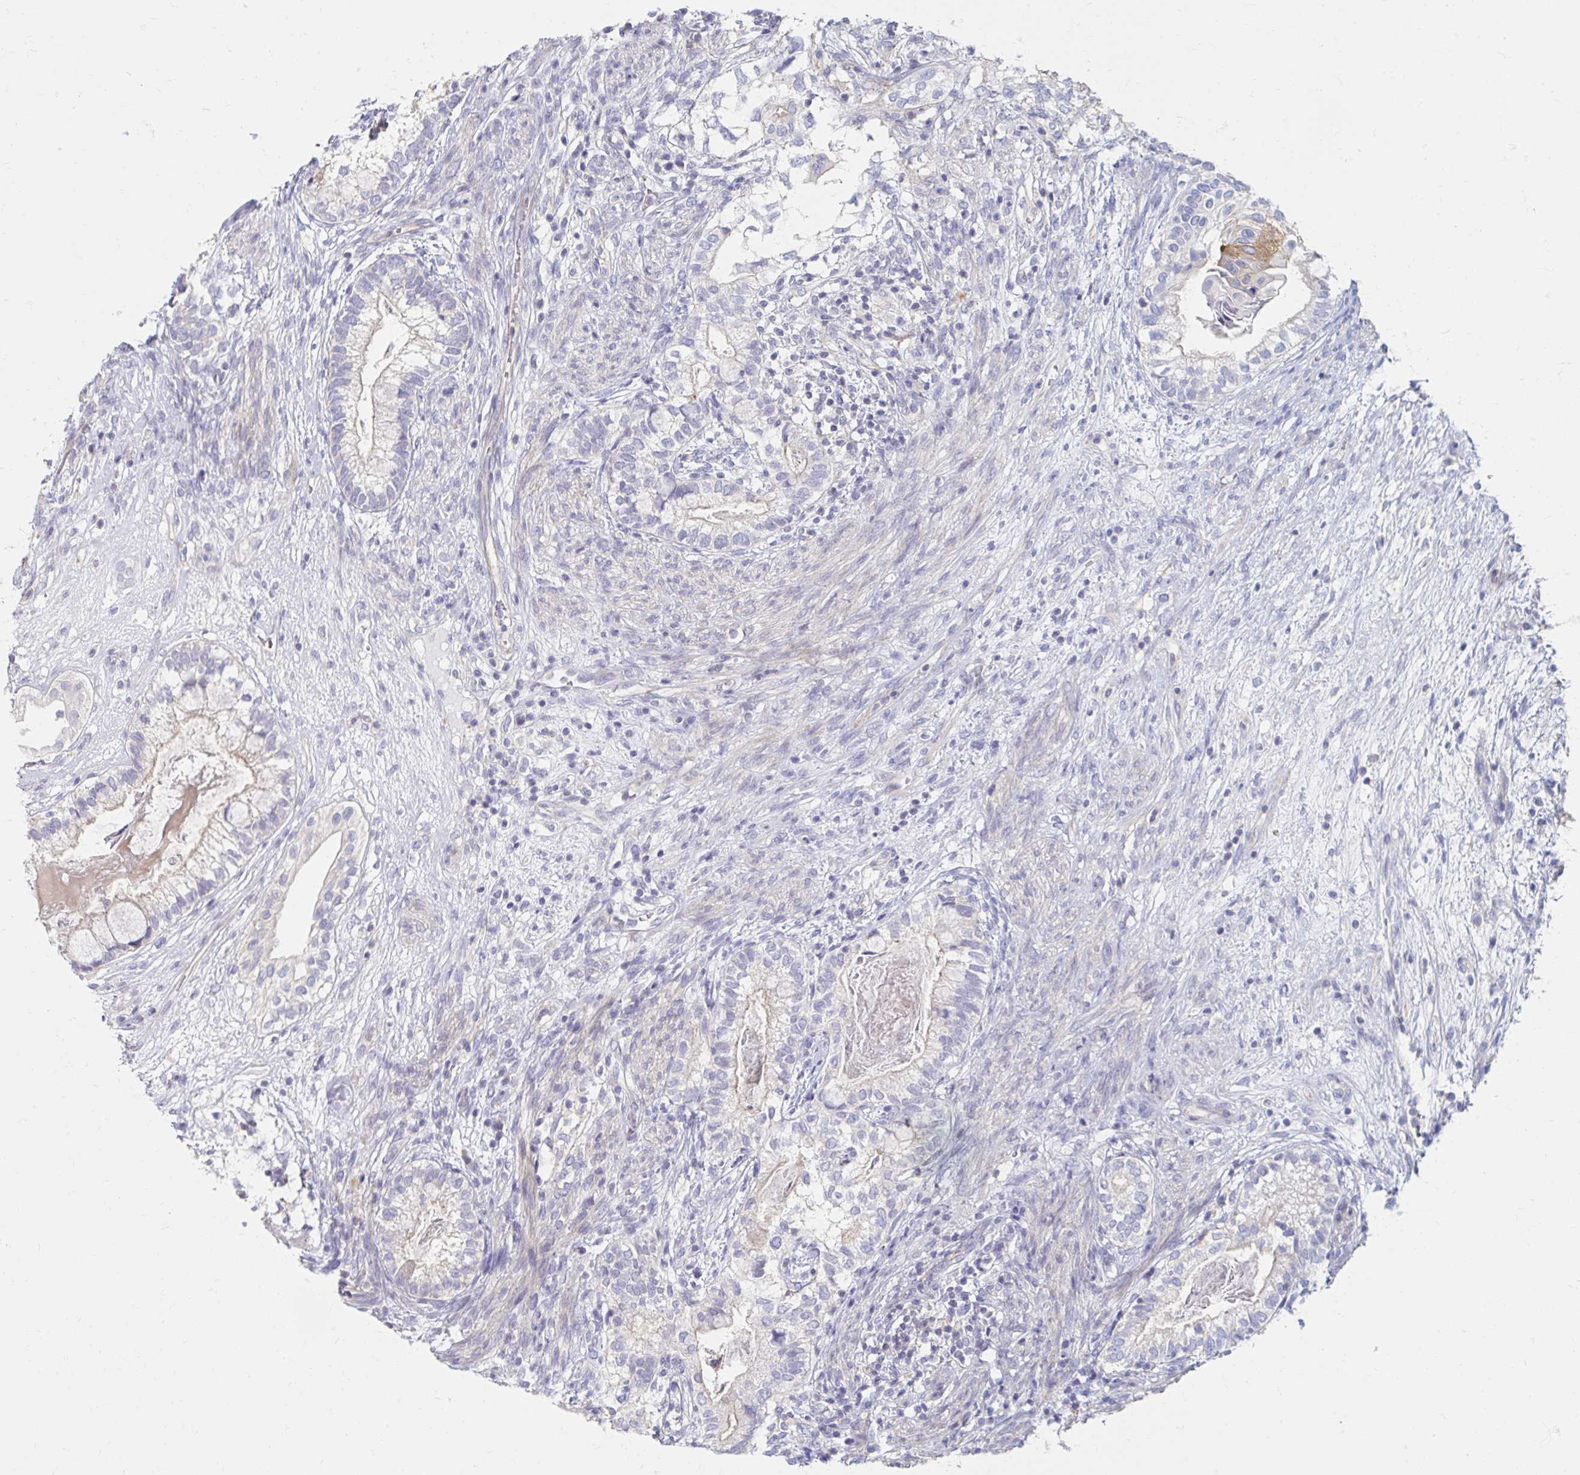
{"staining": {"intensity": "negative", "quantity": "none", "location": "none"}, "tissue": "testis cancer", "cell_type": "Tumor cells", "image_type": "cancer", "snomed": [{"axis": "morphology", "description": "Seminoma, NOS"}, {"axis": "morphology", "description": "Carcinoma, Embryonal, NOS"}, {"axis": "topography", "description": "Testis"}], "caption": "Tumor cells are negative for protein expression in human embryonal carcinoma (testis).", "gene": "MYLK2", "patient": {"sex": "male", "age": 41}}